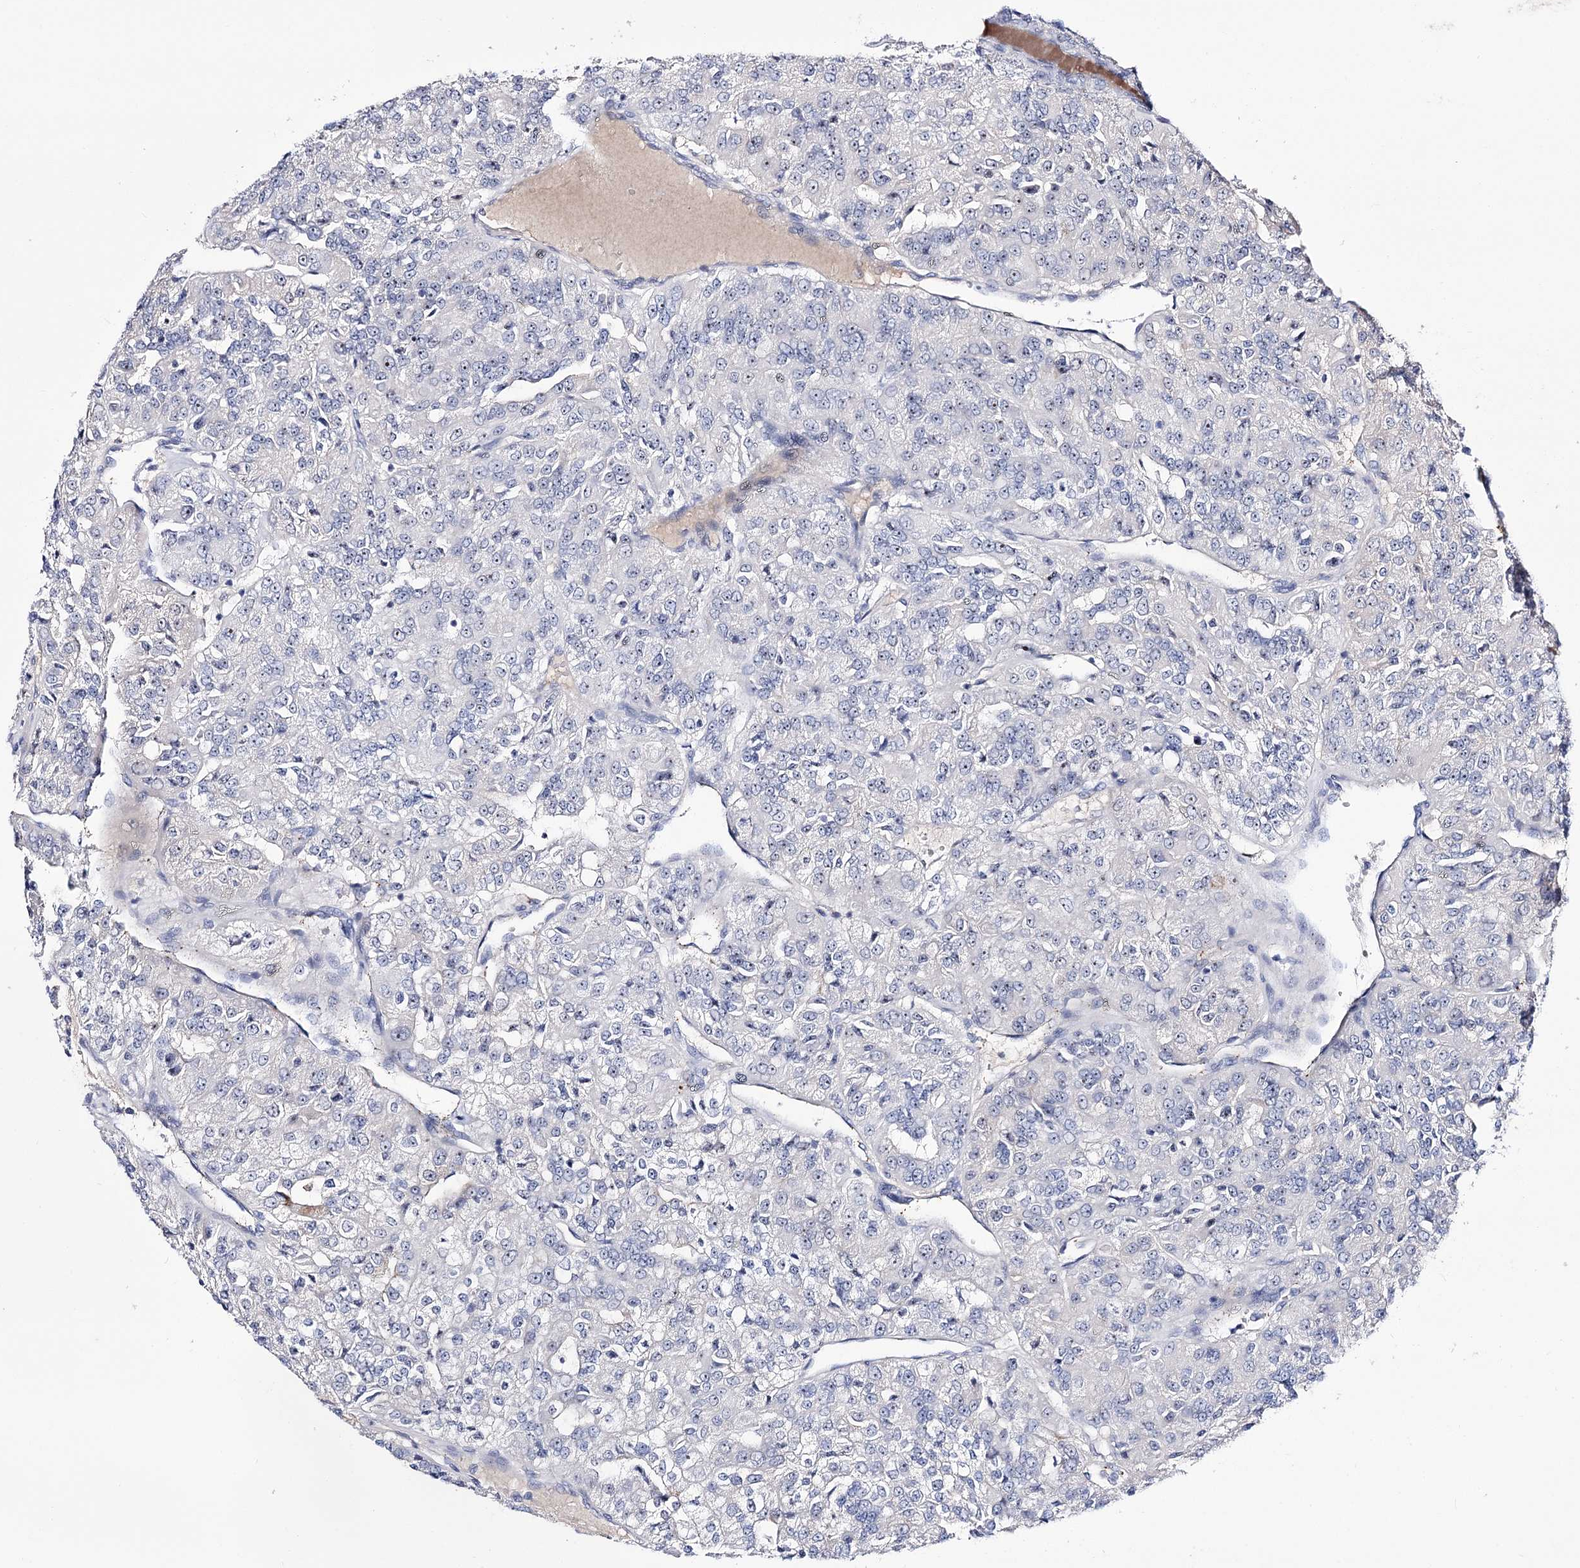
{"staining": {"intensity": "moderate", "quantity": ">75%", "location": "nuclear"}, "tissue": "renal cancer", "cell_type": "Tumor cells", "image_type": "cancer", "snomed": [{"axis": "morphology", "description": "Adenocarcinoma, NOS"}, {"axis": "topography", "description": "Kidney"}], "caption": "Protein analysis of renal cancer (adenocarcinoma) tissue displays moderate nuclear expression in approximately >75% of tumor cells.", "gene": "PCGF5", "patient": {"sex": "female", "age": 63}}